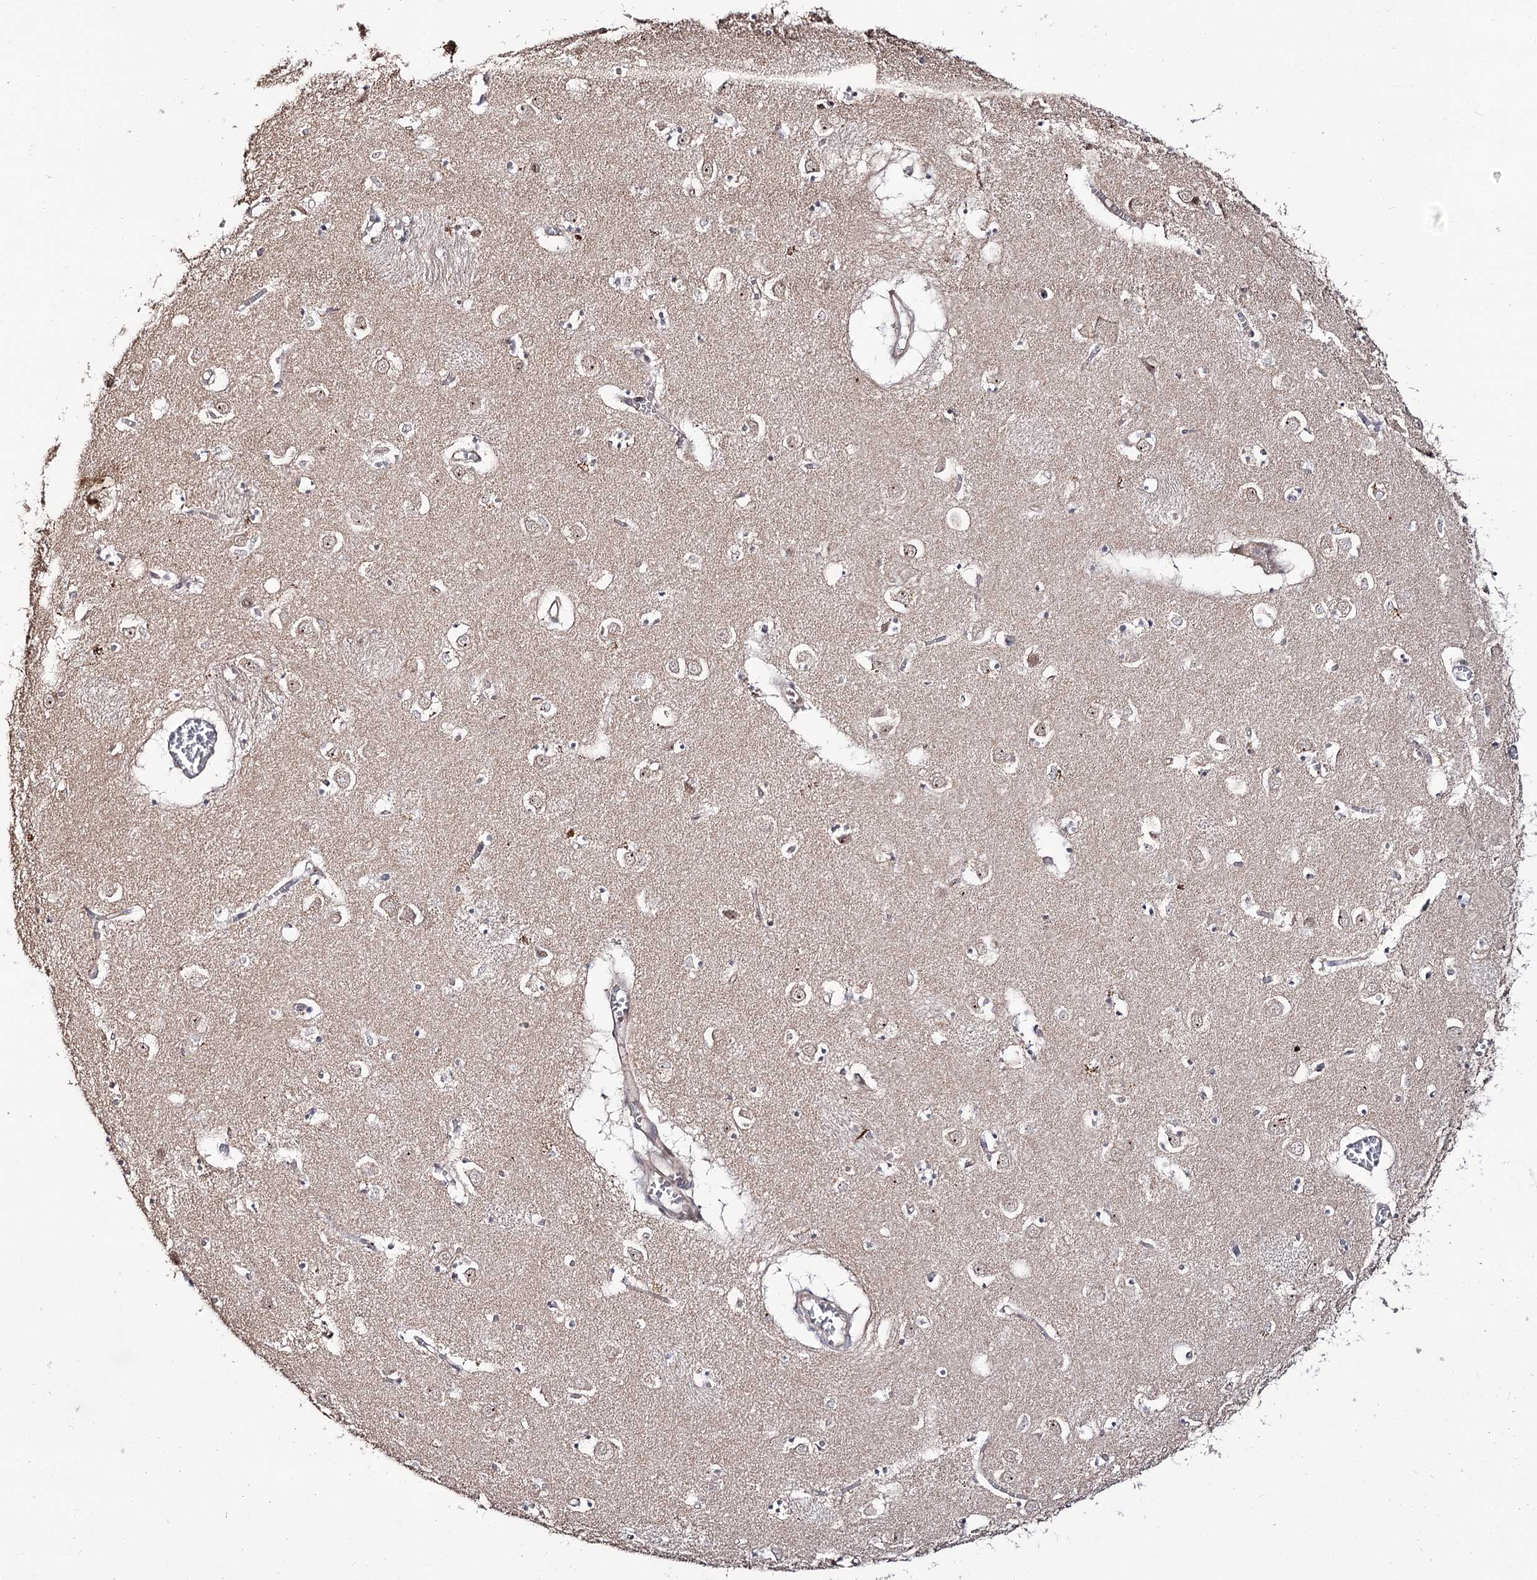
{"staining": {"intensity": "moderate", "quantity": "<25%", "location": "cytoplasmic/membranous,nuclear"}, "tissue": "caudate", "cell_type": "Glial cells", "image_type": "normal", "snomed": [{"axis": "morphology", "description": "Normal tissue, NOS"}, {"axis": "topography", "description": "Lateral ventricle wall"}], "caption": "Human caudate stained for a protein (brown) displays moderate cytoplasmic/membranous,nuclear positive staining in about <25% of glial cells.", "gene": "RRP9", "patient": {"sex": "male", "age": 70}}